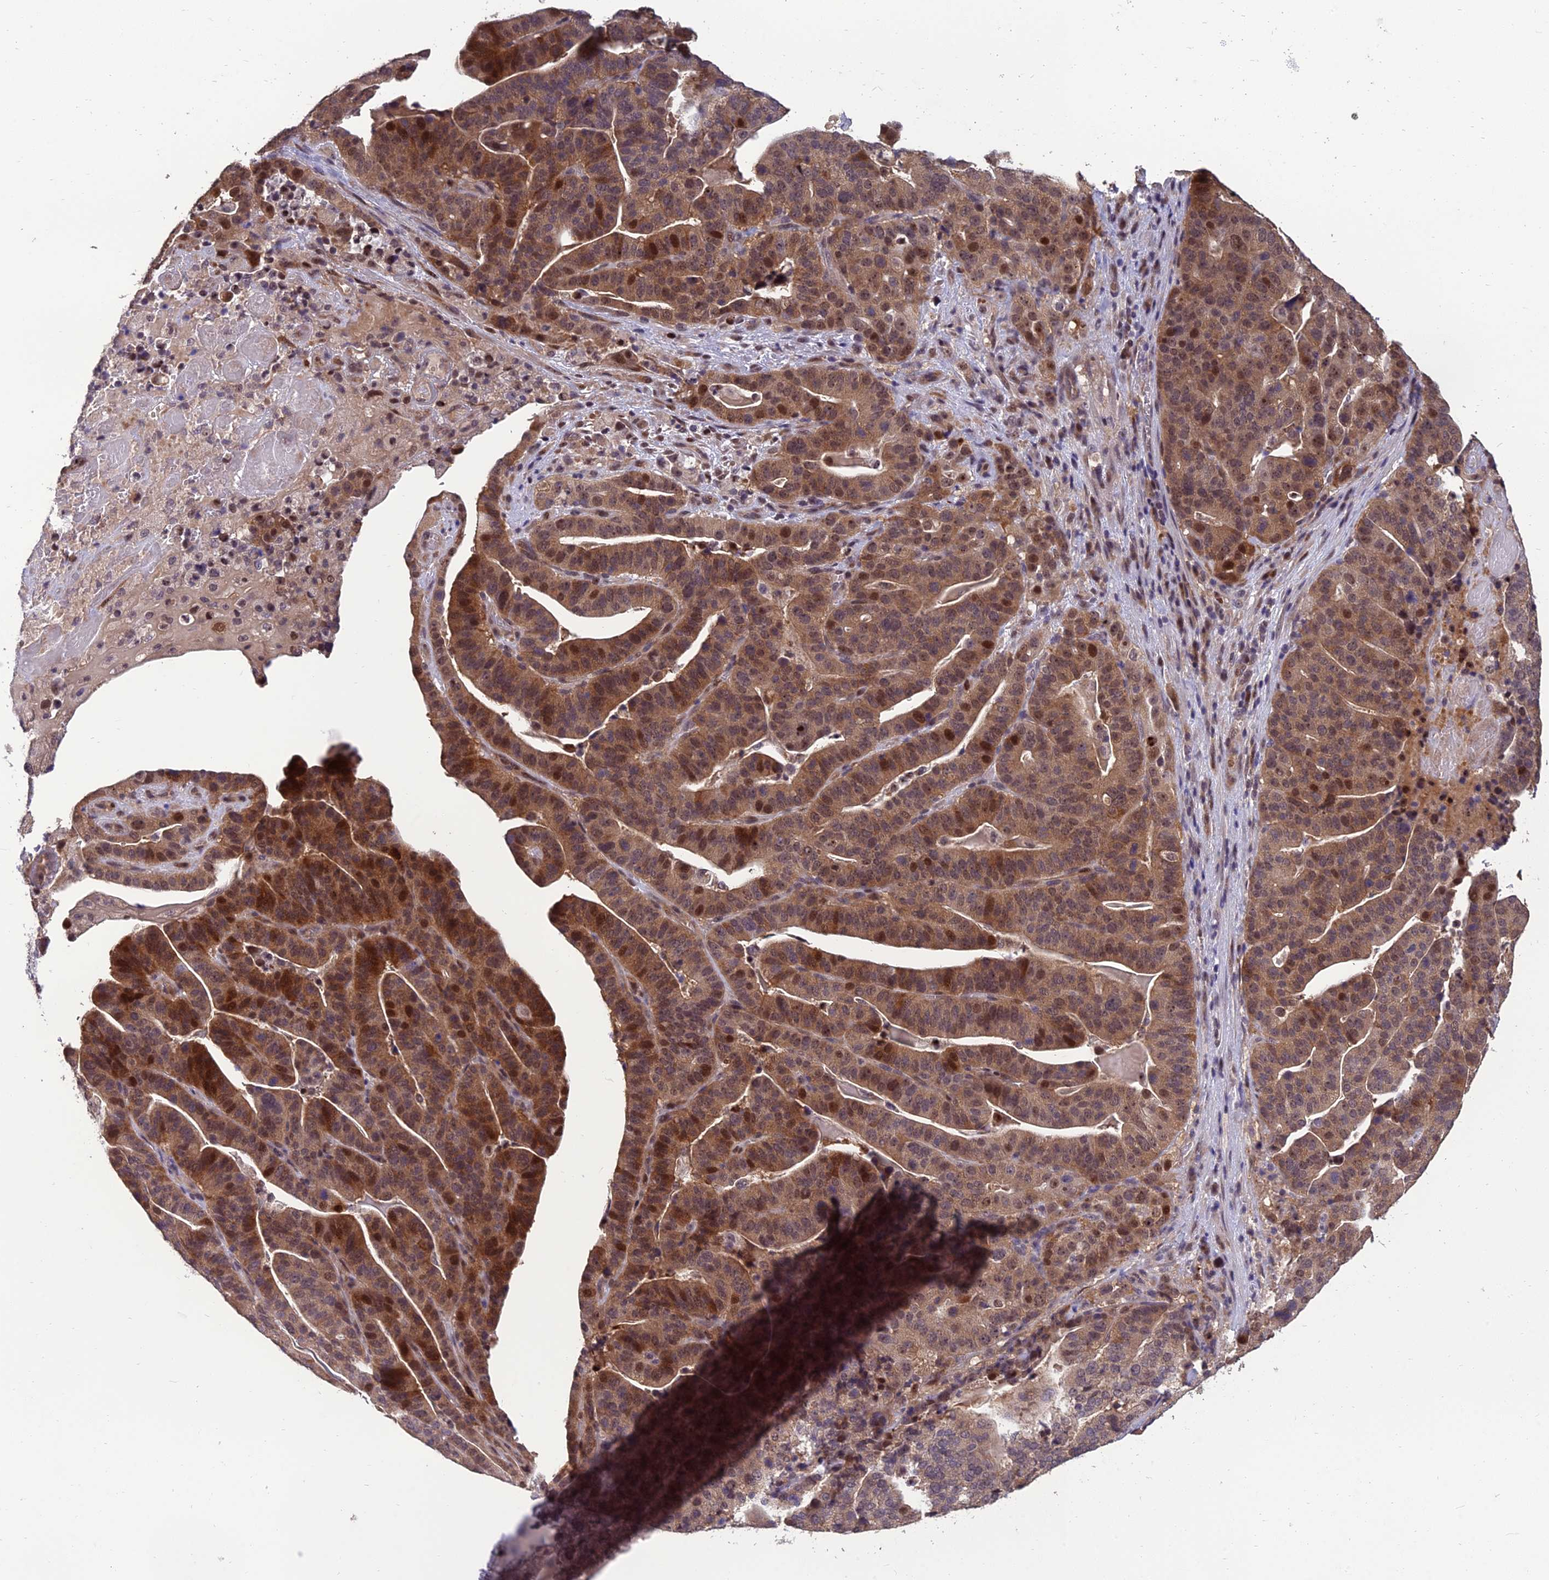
{"staining": {"intensity": "strong", "quantity": ">75%", "location": "cytoplasmic/membranous,nuclear"}, "tissue": "stomach cancer", "cell_type": "Tumor cells", "image_type": "cancer", "snomed": [{"axis": "morphology", "description": "Adenocarcinoma, NOS"}, {"axis": "topography", "description": "Stomach"}], "caption": "Adenocarcinoma (stomach) tissue reveals strong cytoplasmic/membranous and nuclear staining in about >75% of tumor cells, visualized by immunohistochemistry. The protein of interest is shown in brown color, while the nuclei are stained blue.", "gene": "GRWD1", "patient": {"sex": "male", "age": 48}}